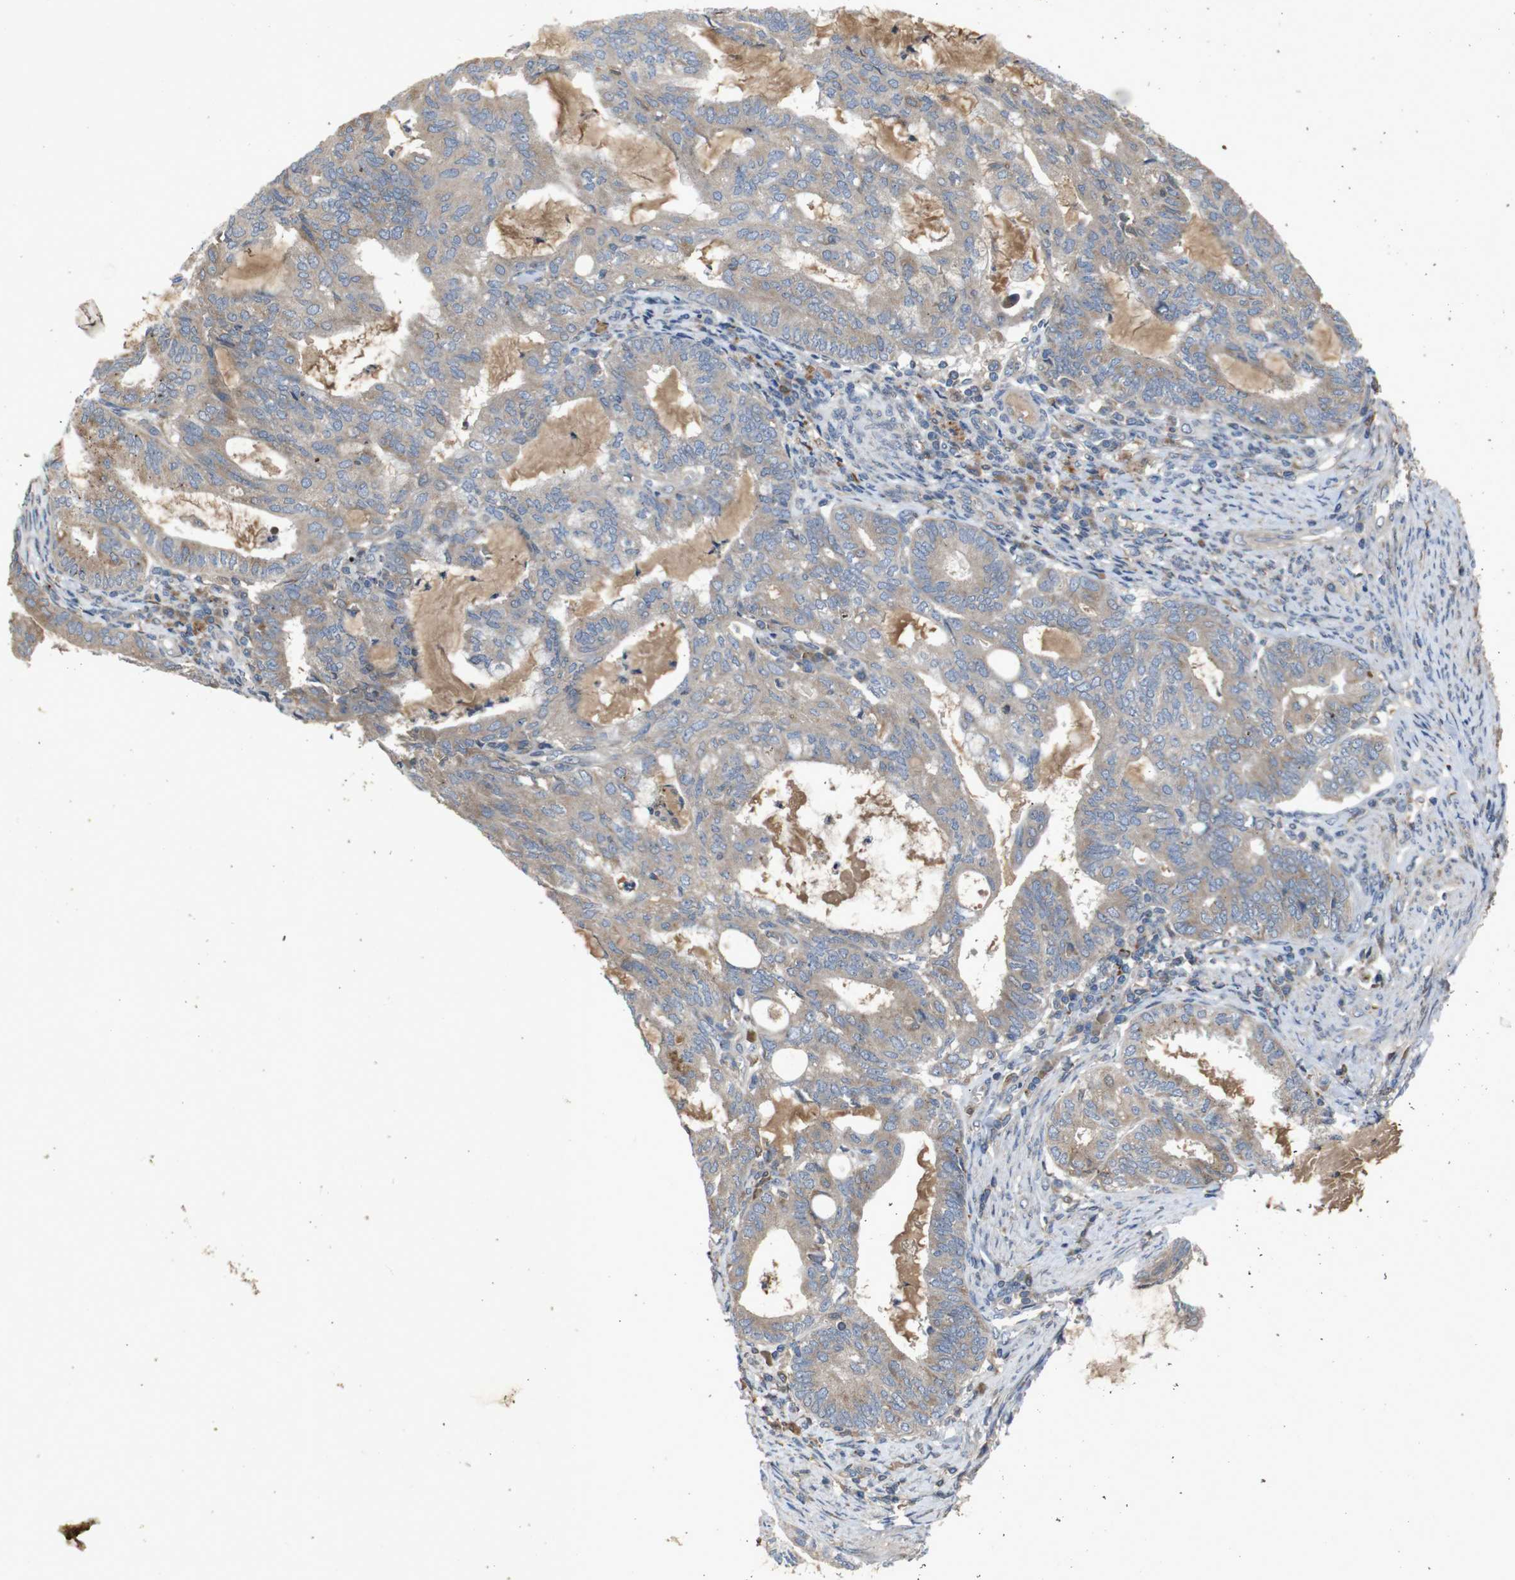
{"staining": {"intensity": "weak", "quantity": ">75%", "location": "cytoplasmic/membranous"}, "tissue": "endometrial cancer", "cell_type": "Tumor cells", "image_type": "cancer", "snomed": [{"axis": "morphology", "description": "Adenocarcinoma, NOS"}, {"axis": "topography", "description": "Endometrium"}], "caption": "Human endometrial adenocarcinoma stained for a protein (brown) demonstrates weak cytoplasmic/membranous positive positivity in about >75% of tumor cells.", "gene": "PTPN1", "patient": {"sex": "female", "age": 86}}